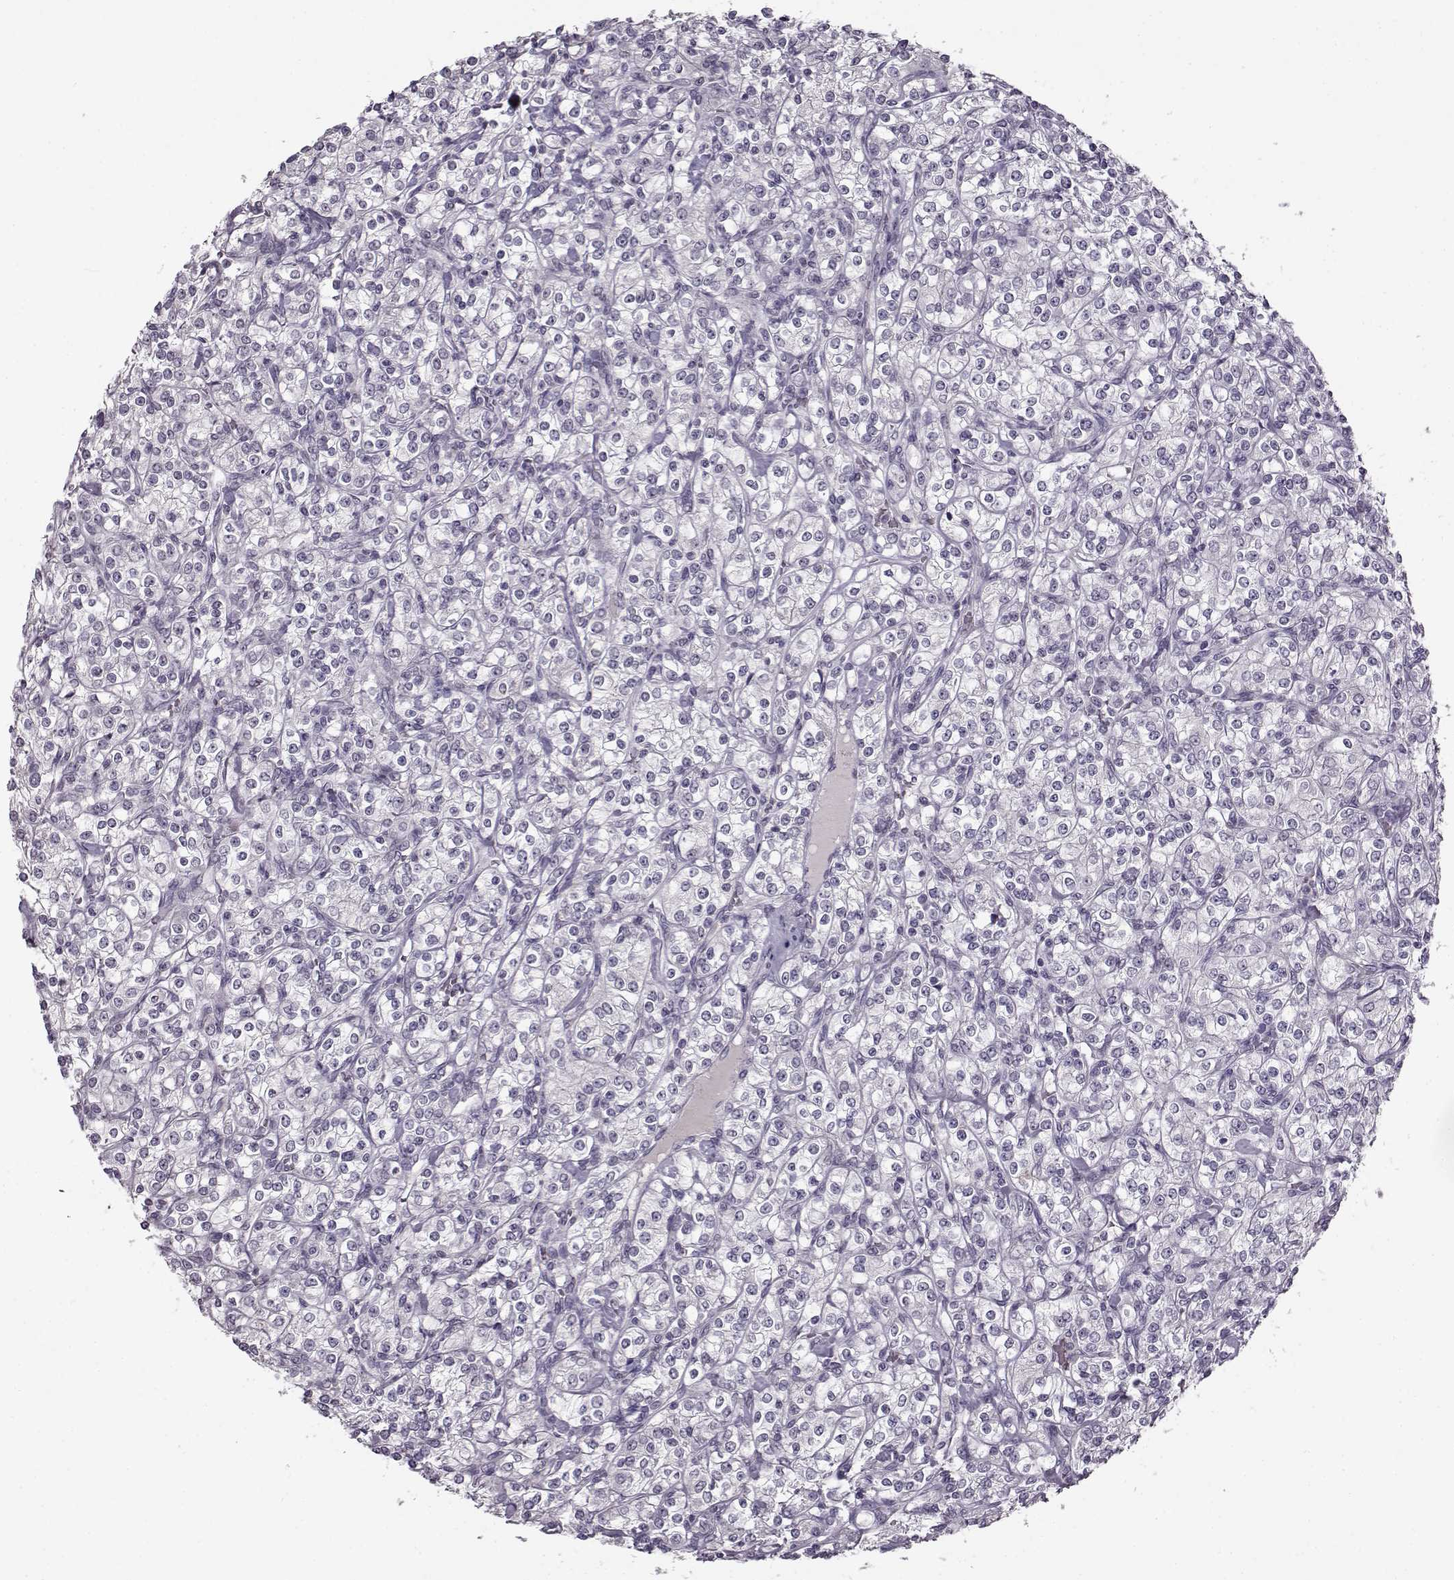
{"staining": {"intensity": "negative", "quantity": "none", "location": "none"}, "tissue": "renal cancer", "cell_type": "Tumor cells", "image_type": "cancer", "snomed": [{"axis": "morphology", "description": "Adenocarcinoma, NOS"}, {"axis": "topography", "description": "Kidney"}], "caption": "Adenocarcinoma (renal) was stained to show a protein in brown. There is no significant positivity in tumor cells.", "gene": "FSHB", "patient": {"sex": "male", "age": 77}}